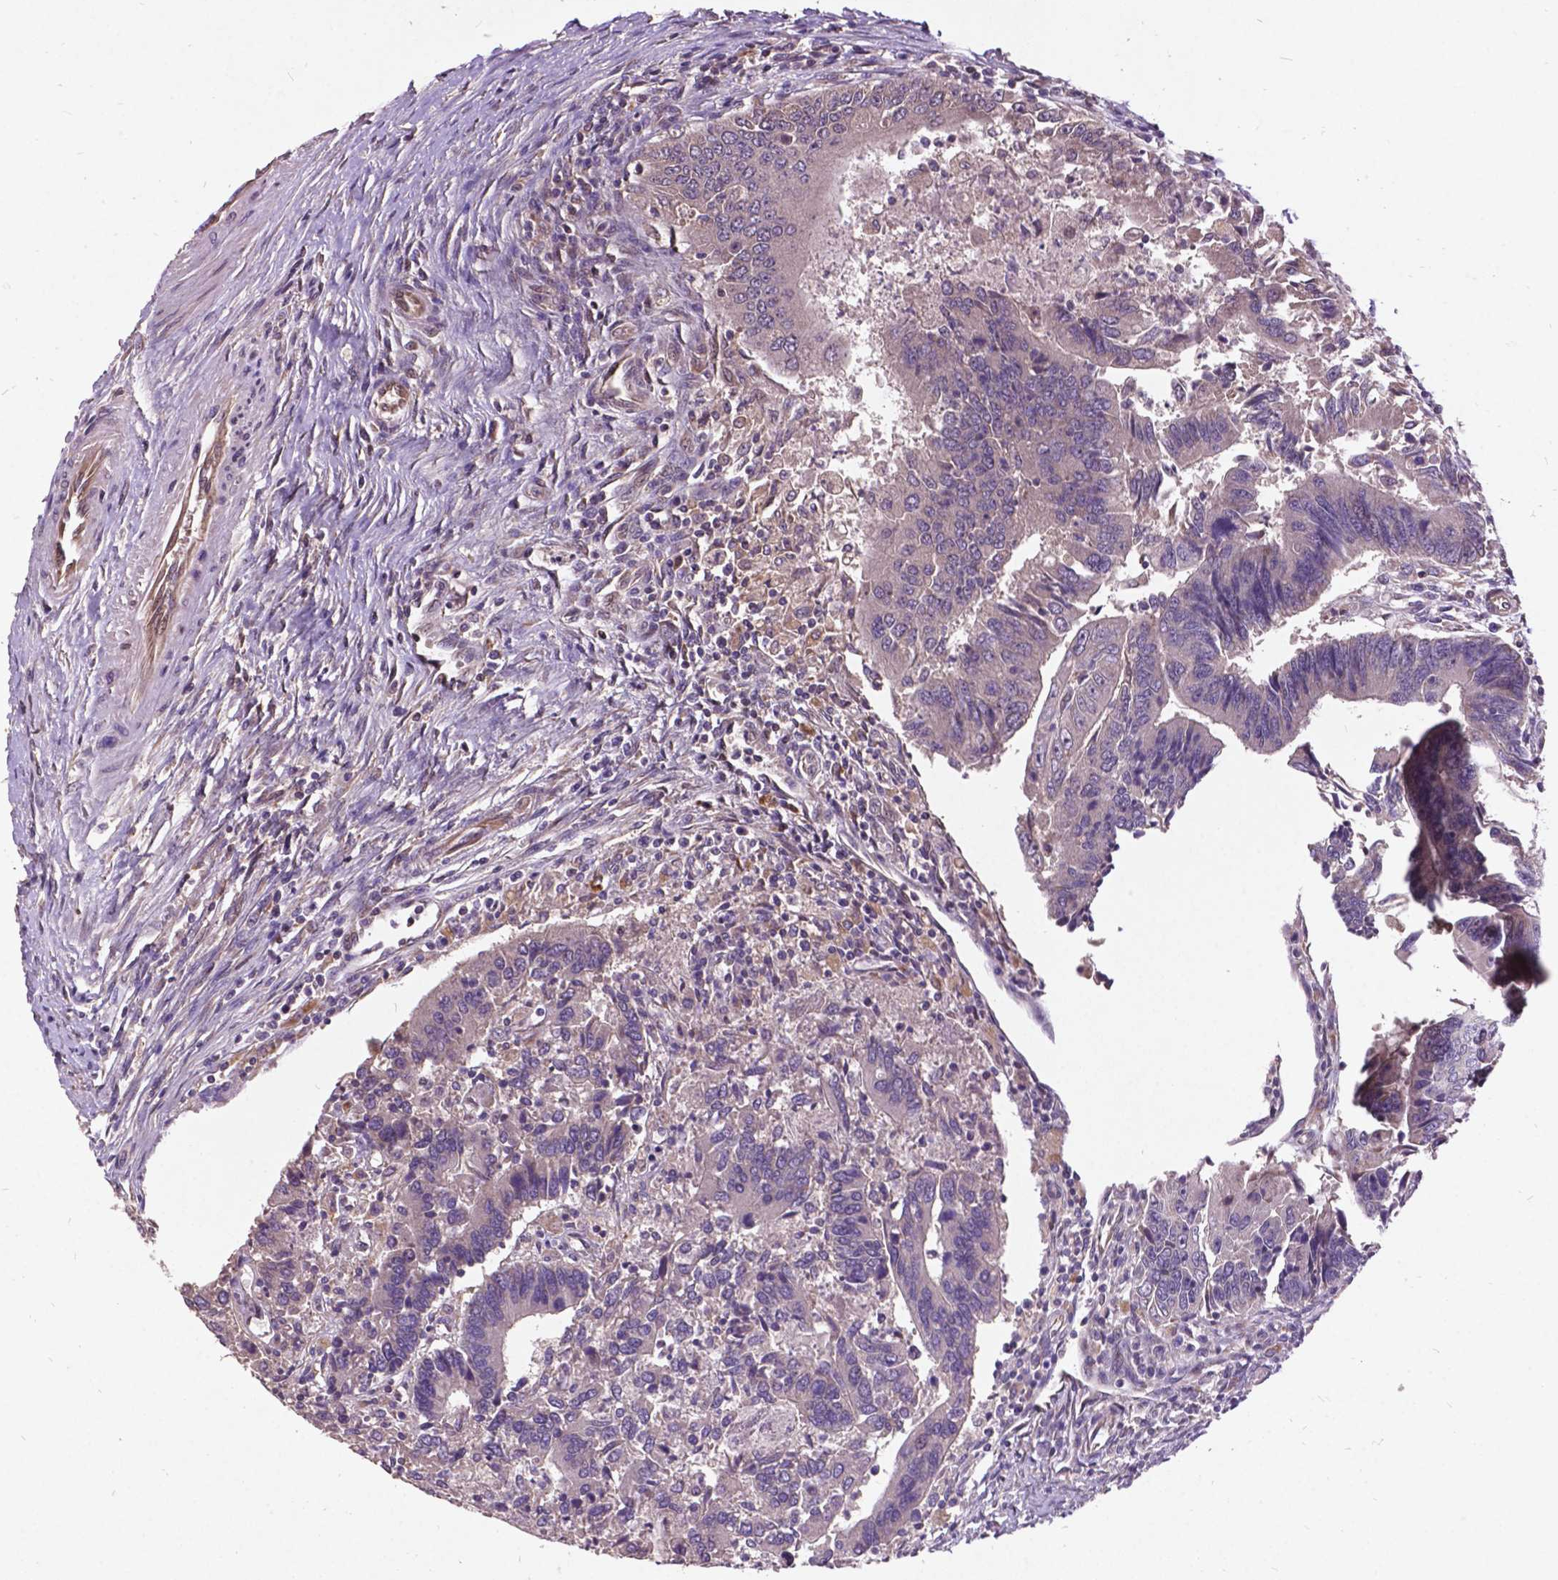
{"staining": {"intensity": "negative", "quantity": "none", "location": "none"}, "tissue": "colorectal cancer", "cell_type": "Tumor cells", "image_type": "cancer", "snomed": [{"axis": "morphology", "description": "Adenocarcinoma, NOS"}, {"axis": "topography", "description": "Colon"}], "caption": "Immunohistochemistry (IHC) of human adenocarcinoma (colorectal) reveals no staining in tumor cells. The staining is performed using DAB (3,3'-diaminobenzidine) brown chromogen with nuclei counter-stained in using hematoxylin.", "gene": "AP1S3", "patient": {"sex": "female", "age": 67}}